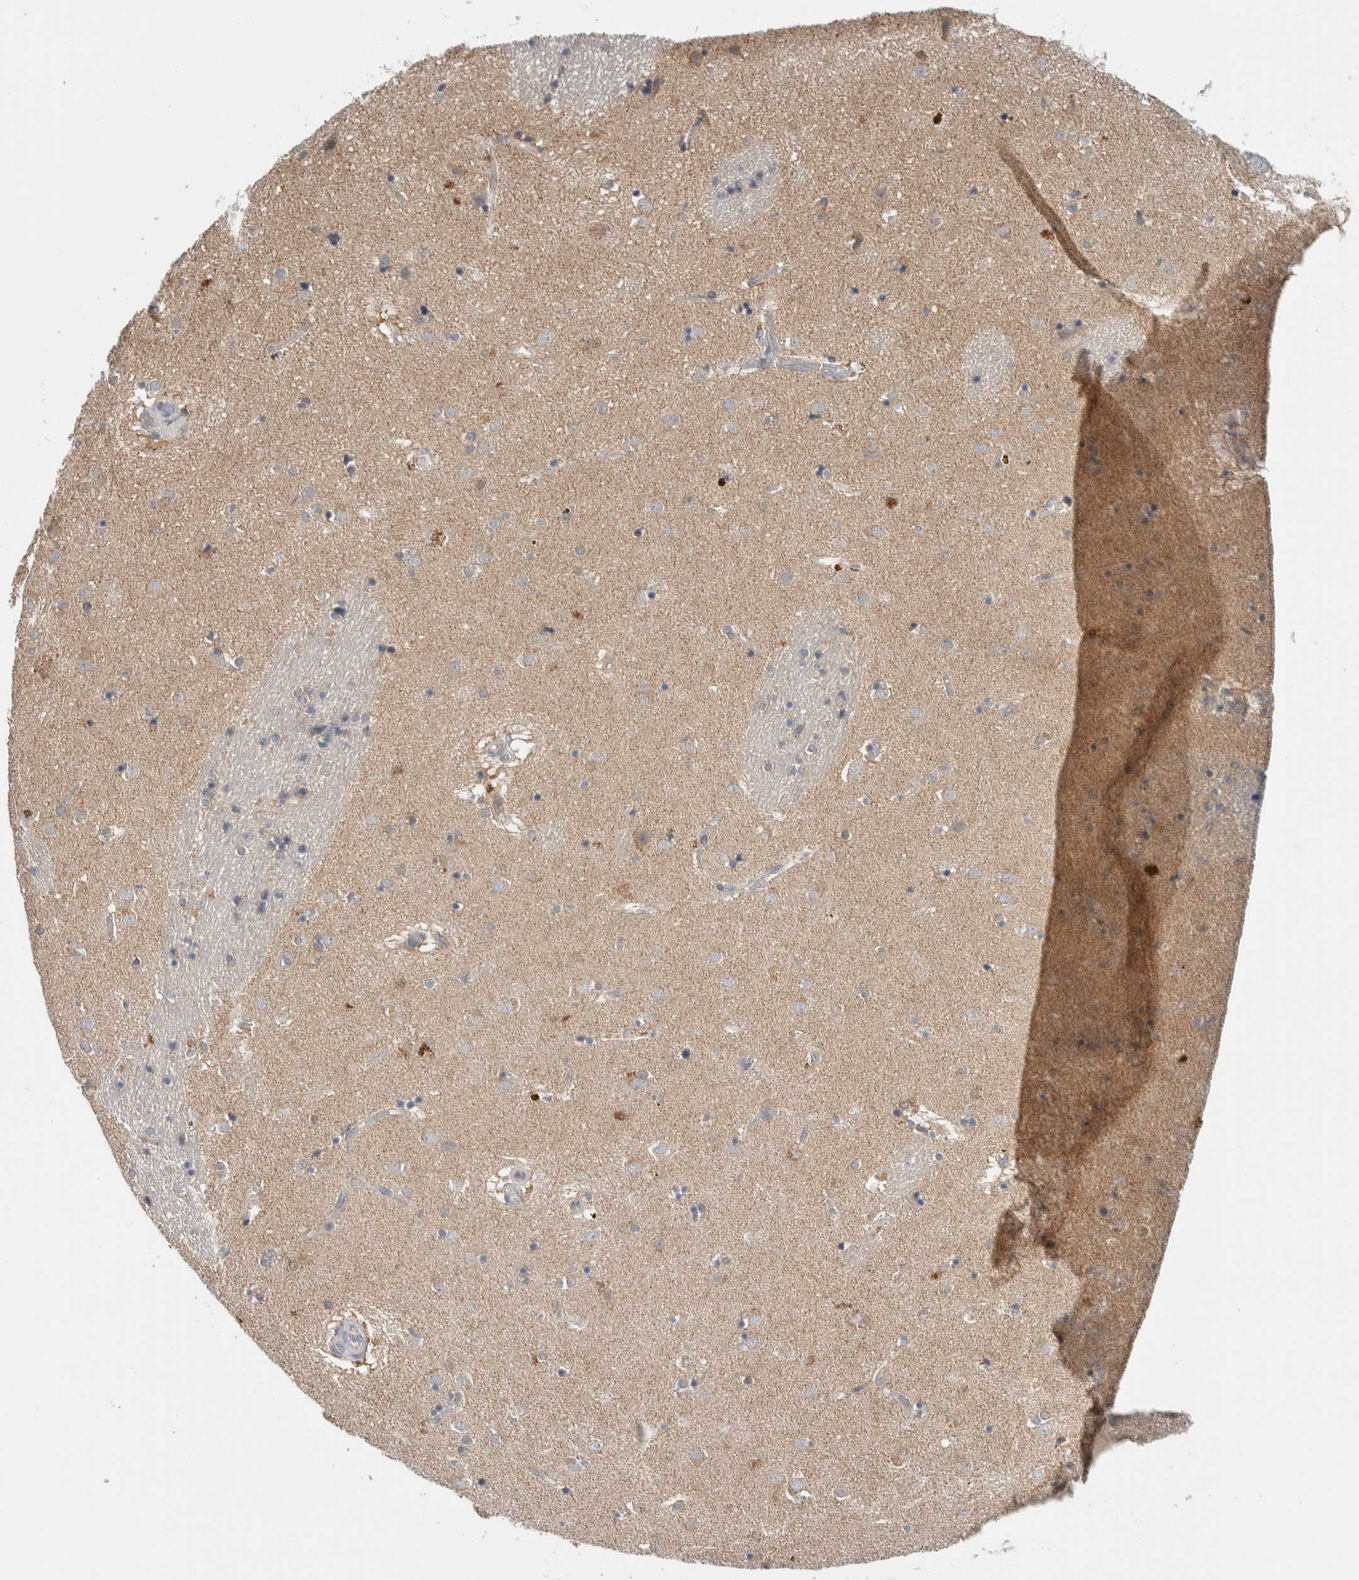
{"staining": {"intensity": "weak", "quantity": "<25%", "location": "cytoplasmic/membranous"}, "tissue": "caudate", "cell_type": "Glial cells", "image_type": "normal", "snomed": [{"axis": "morphology", "description": "Normal tissue, NOS"}, {"axis": "topography", "description": "Lateral ventricle wall"}], "caption": "Caudate stained for a protein using IHC reveals no positivity glial cells.", "gene": "SHPK", "patient": {"sex": "male", "age": 70}}